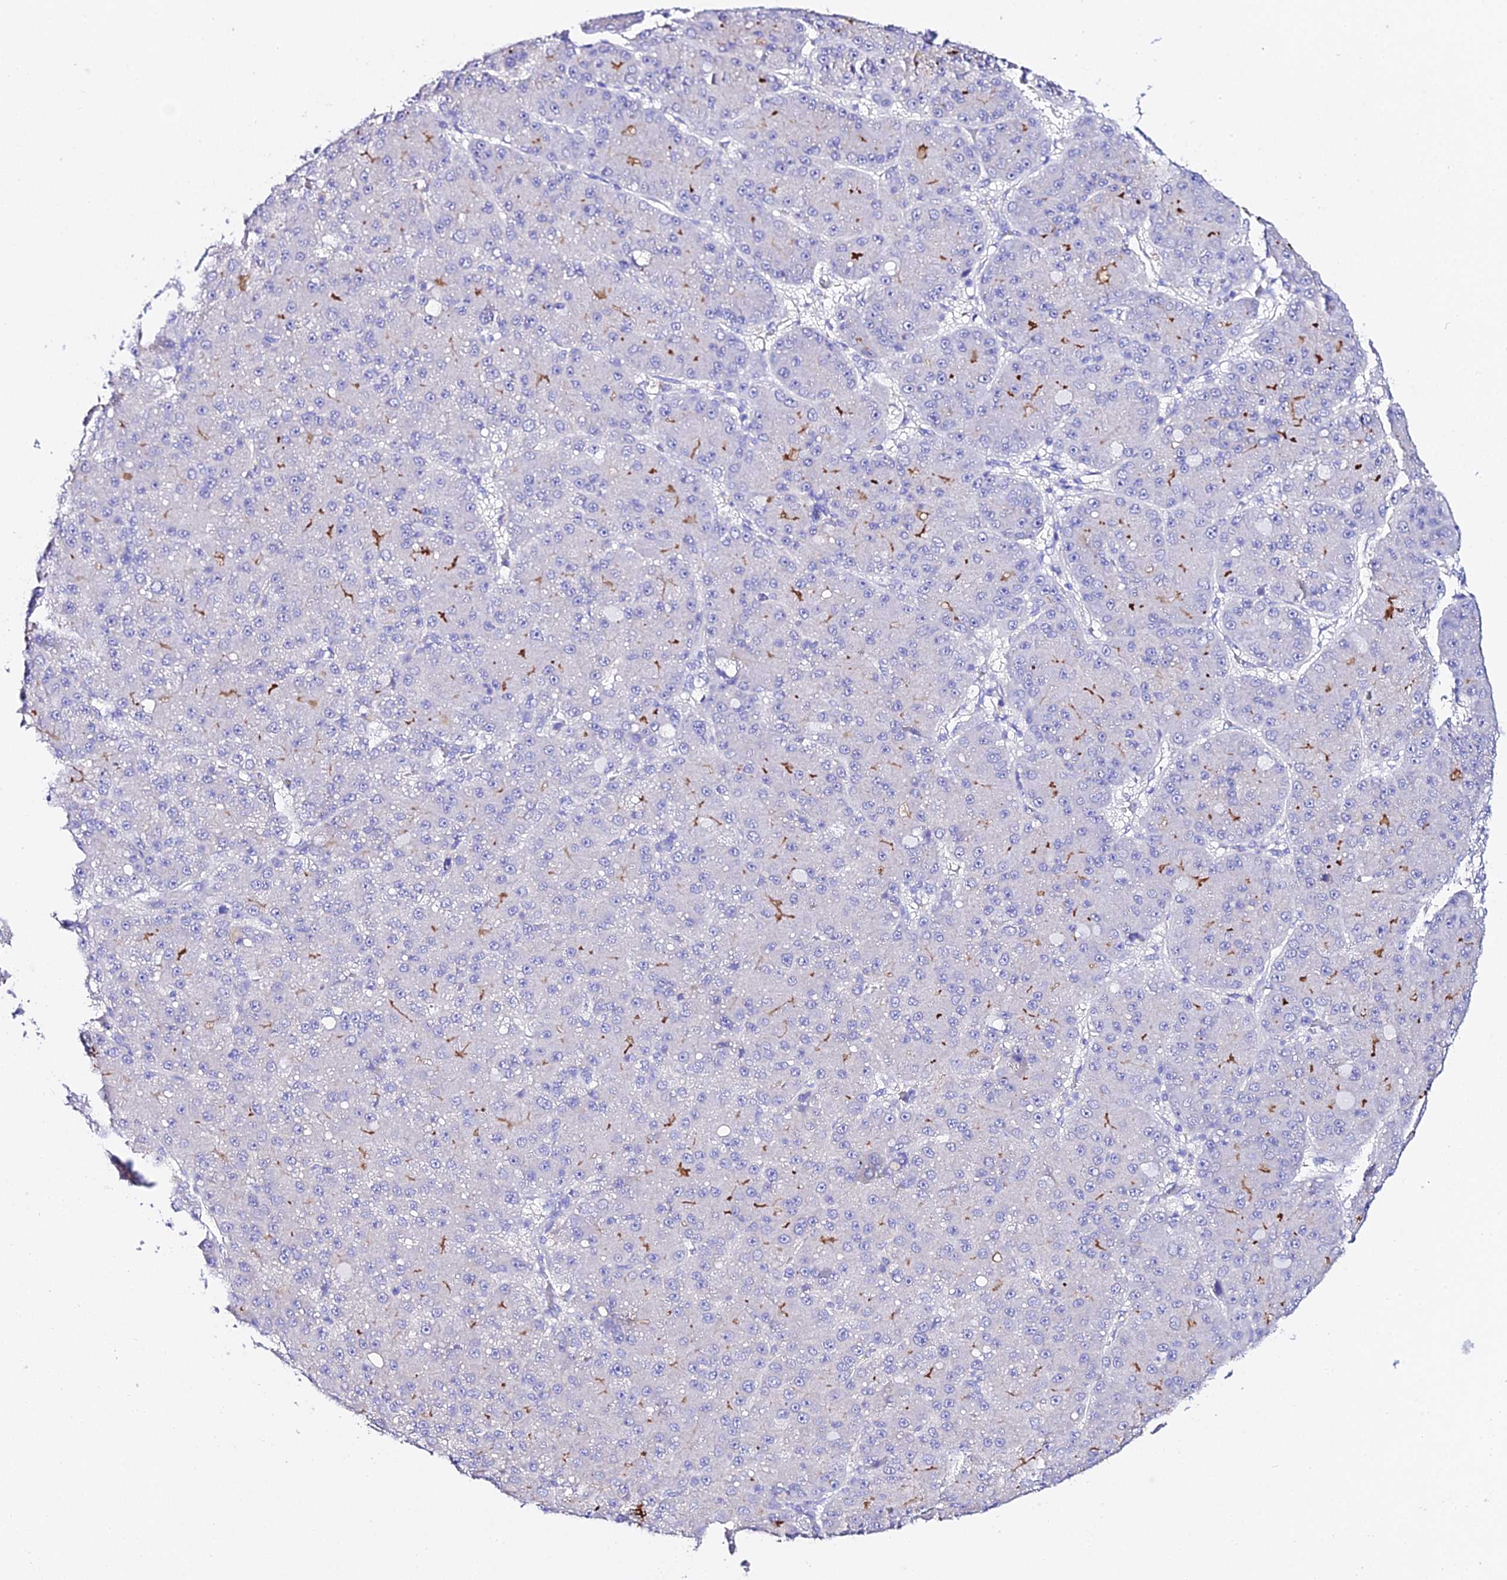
{"staining": {"intensity": "negative", "quantity": "none", "location": "none"}, "tissue": "liver cancer", "cell_type": "Tumor cells", "image_type": "cancer", "snomed": [{"axis": "morphology", "description": "Carcinoma, Hepatocellular, NOS"}, {"axis": "topography", "description": "Liver"}], "caption": "A high-resolution photomicrograph shows immunohistochemistry staining of hepatocellular carcinoma (liver), which demonstrates no significant expression in tumor cells.", "gene": "TMEM117", "patient": {"sex": "male", "age": 67}}